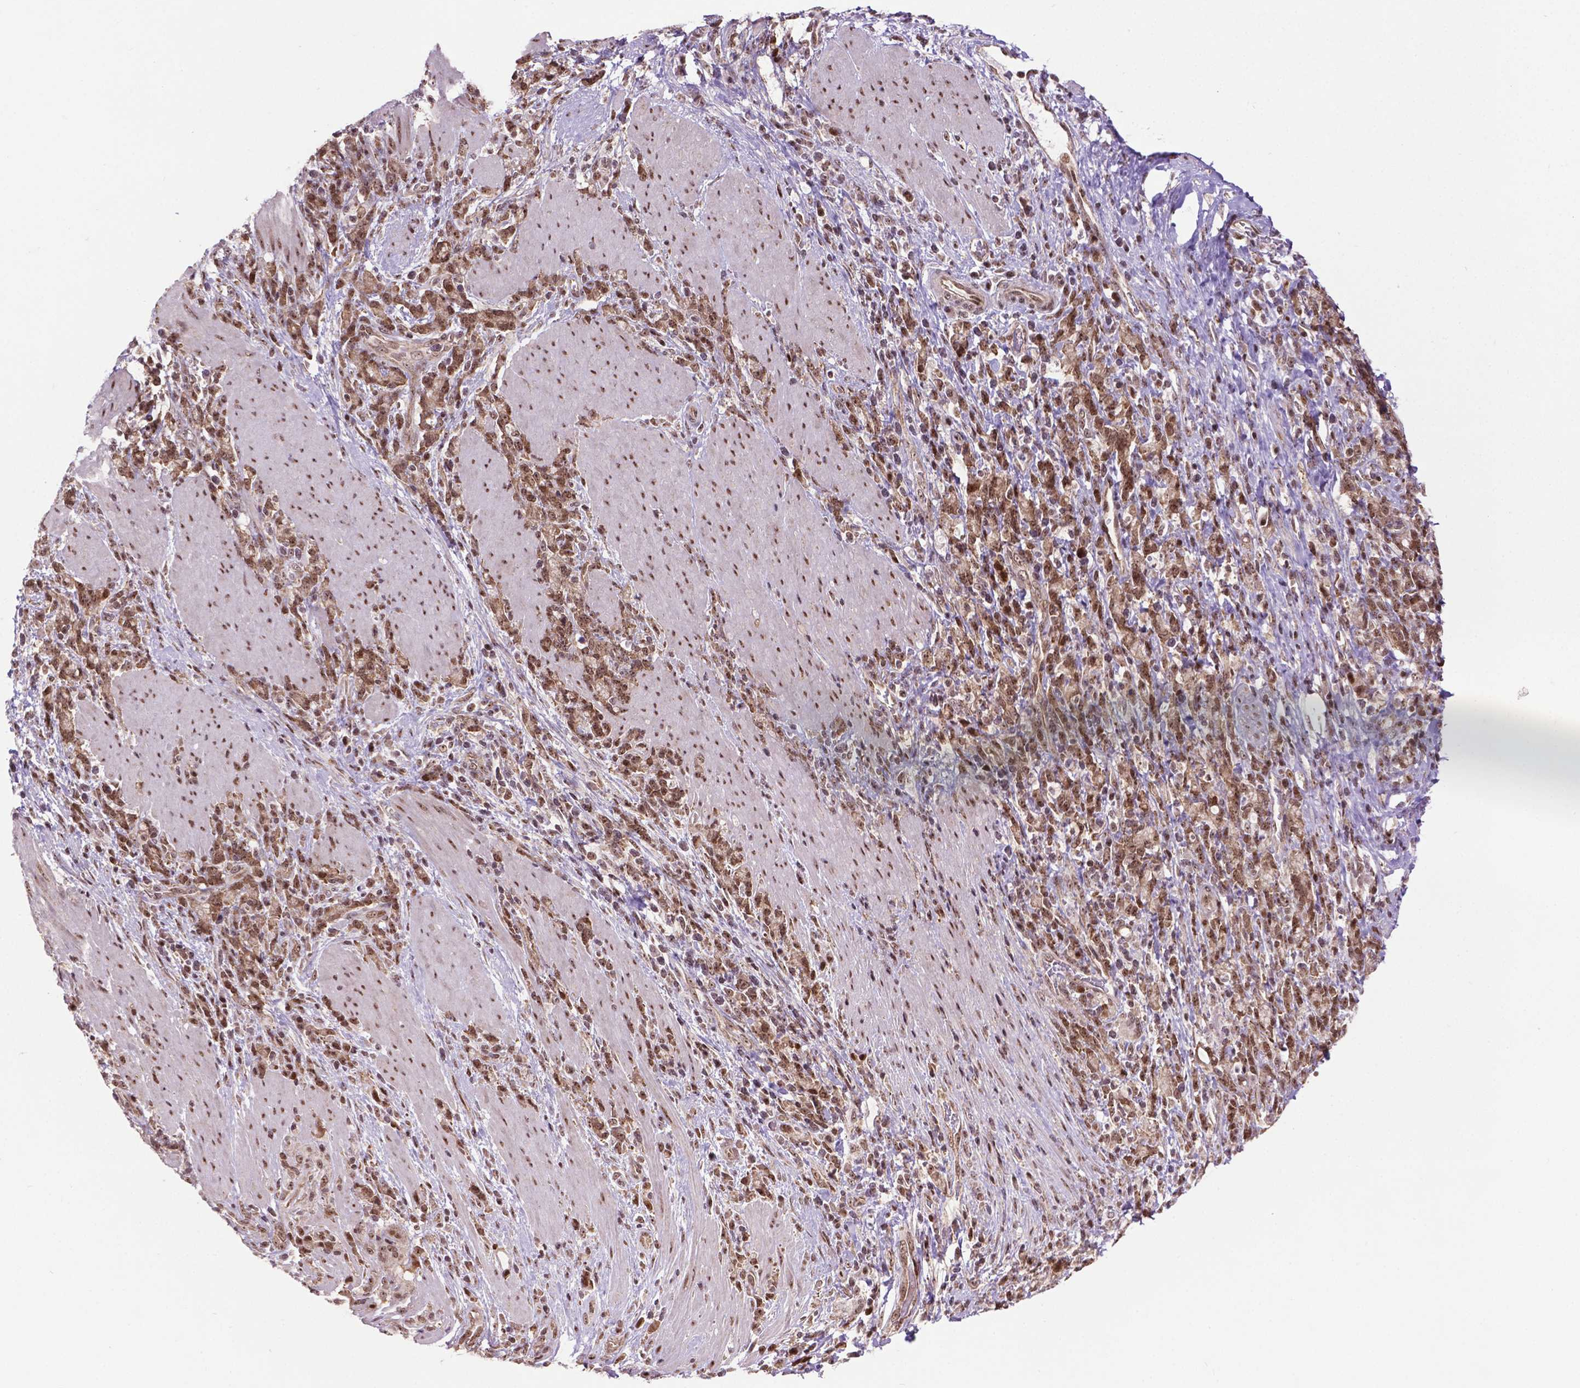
{"staining": {"intensity": "moderate", "quantity": ">75%", "location": "nuclear"}, "tissue": "stomach cancer", "cell_type": "Tumor cells", "image_type": "cancer", "snomed": [{"axis": "morphology", "description": "Adenocarcinoma, NOS"}, {"axis": "topography", "description": "Stomach"}], "caption": "There is medium levels of moderate nuclear staining in tumor cells of adenocarcinoma (stomach), as demonstrated by immunohistochemical staining (brown color).", "gene": "CSNK2A1", "patient": {"sex": "female", "age": 57}}